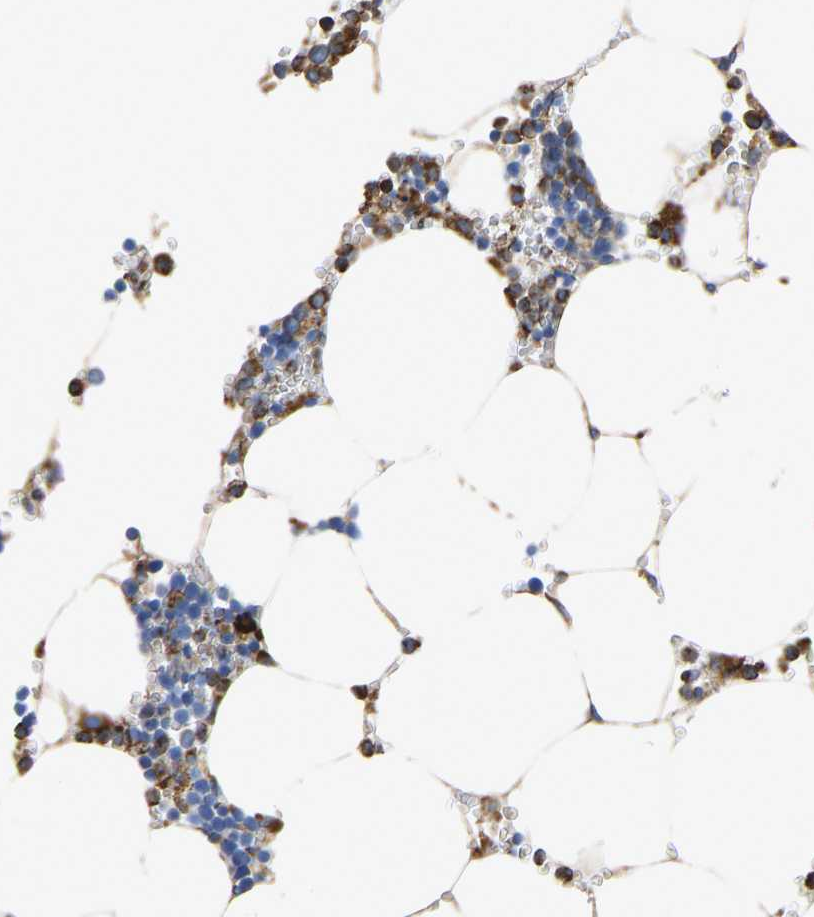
{"staining": {"intensity": "strong", "quantity": "25%-75%", "location": "cytoplasmic/membranous"}, "tissue": "bone marrow", "cell_type": "Hematopoietic cells", "image_type": "normal", "snomed": [{"axis": "morphology", "description": "Normal tissue, NOS"}, {"axis": "topography", "description": "Bone marrow"}], "caption": "Immunohistochemical staining of unremarkable human bone marrow displays strong cytoplasmic/membranous protein positivity in about 25%-75% of hematopoietic cells.", "gene": "P4HB", "patient": {"sex": "male", "age": 70}}